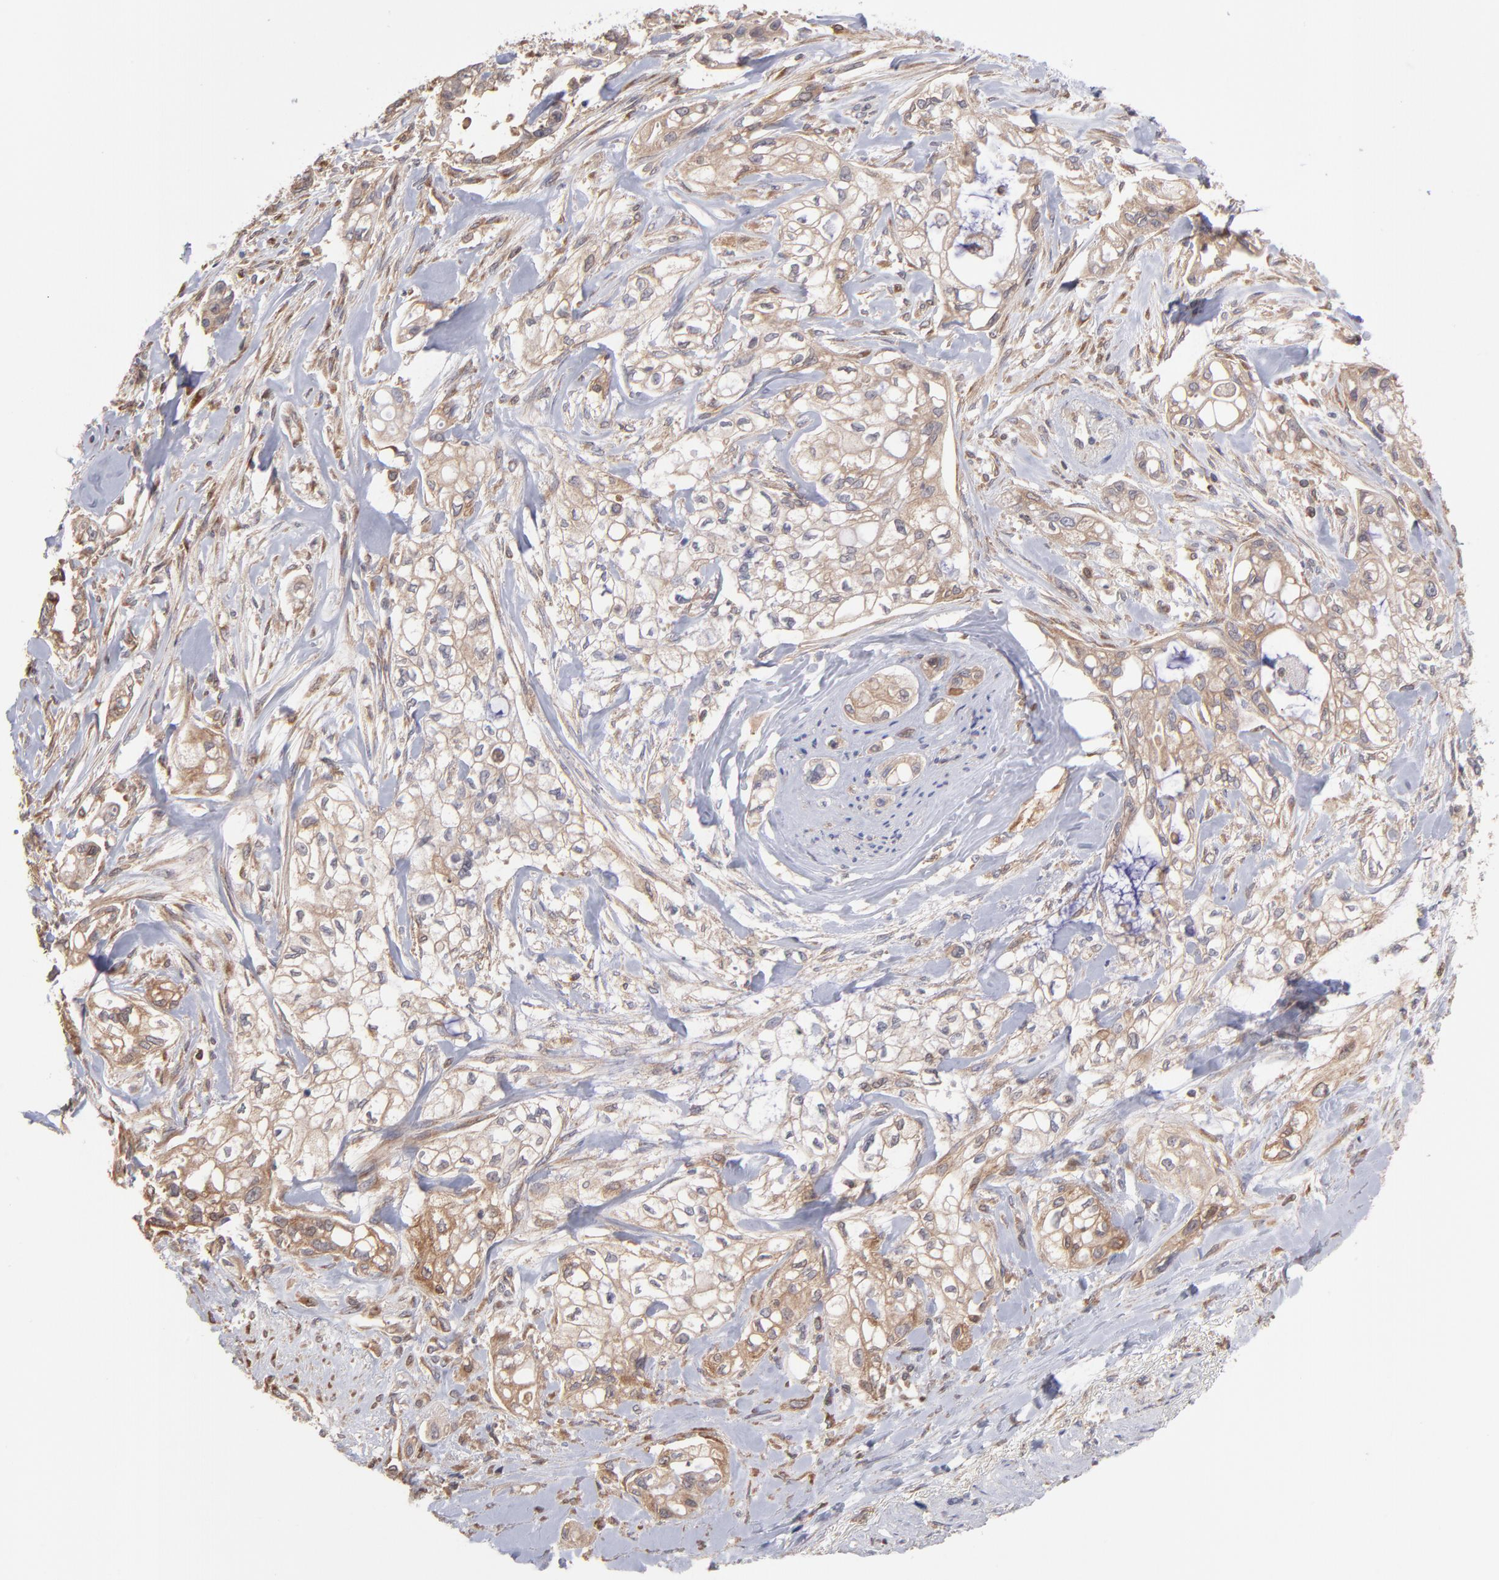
{"staining": {"intensity": "weak", "quantity": ">75%", "location": "cytoplasmic/membranous"}, "tissue": "pancreatic cancer", "cell_type": "Tumor cells", "image_type": "cancer", "snomed": [{"axis": "morphology", "description": "Normal tissue, NOS"}, {"axis": "topography", "description": "Pancreas"}], "caption": "Protein expression analysis of human pancreatic cancer reveals weak cytoplasmic/membranous expression in approximately >75% of tumor cells. The staining is performed using DAB (3,3'-diaminobenzidine) brown chromogen to label protein expression. The nuclei are counter-stained blue using hematoxylin.", "gene": "MAPRE1", "patient": {"sex": "male", "age": 42}}